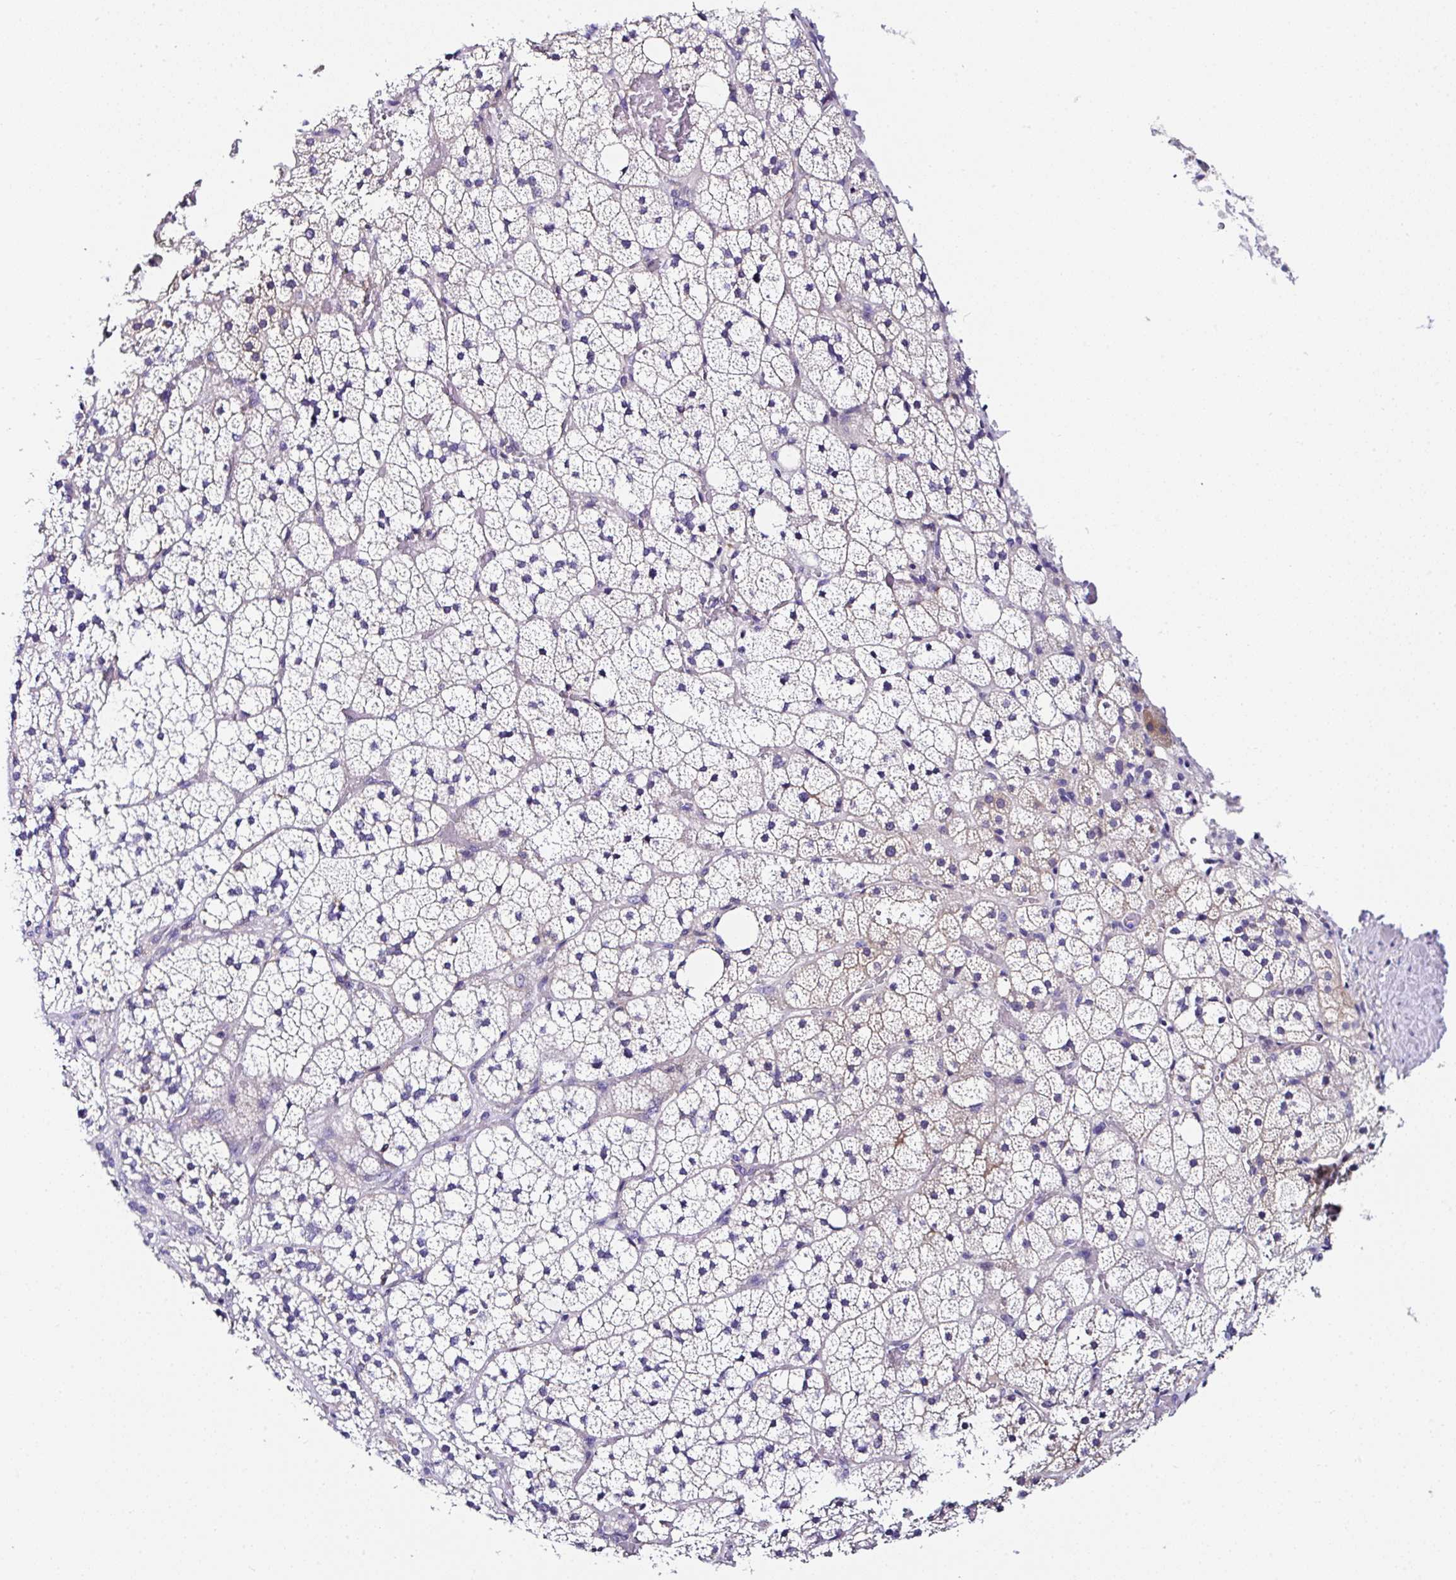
{"staining": {"intensity": "moderate", "quantity": "<25%", "location": "cytoplasmic/membranous"}, "tissue": "adrenal gland", "cell_type": "Glandular cells", "image_type": "normal", "snomed": [{"axis": "morphology", "description": "Normal tissue, NOS"}, {"axis": "topography", "description": "Adrenal gland"}], "caption": "DAB (3,3'-diaminobenzidine) immunohistochemical staining of normal human adrenal gland displays moderate cytoplasmic/membranous protein positivity in approximately <25% of glandular cells. (brown staining indicates protein expression, while blue staining denotes nuclei).", "gene": "UGT3A1", "patient": {"sex": "male", "age": 53}}